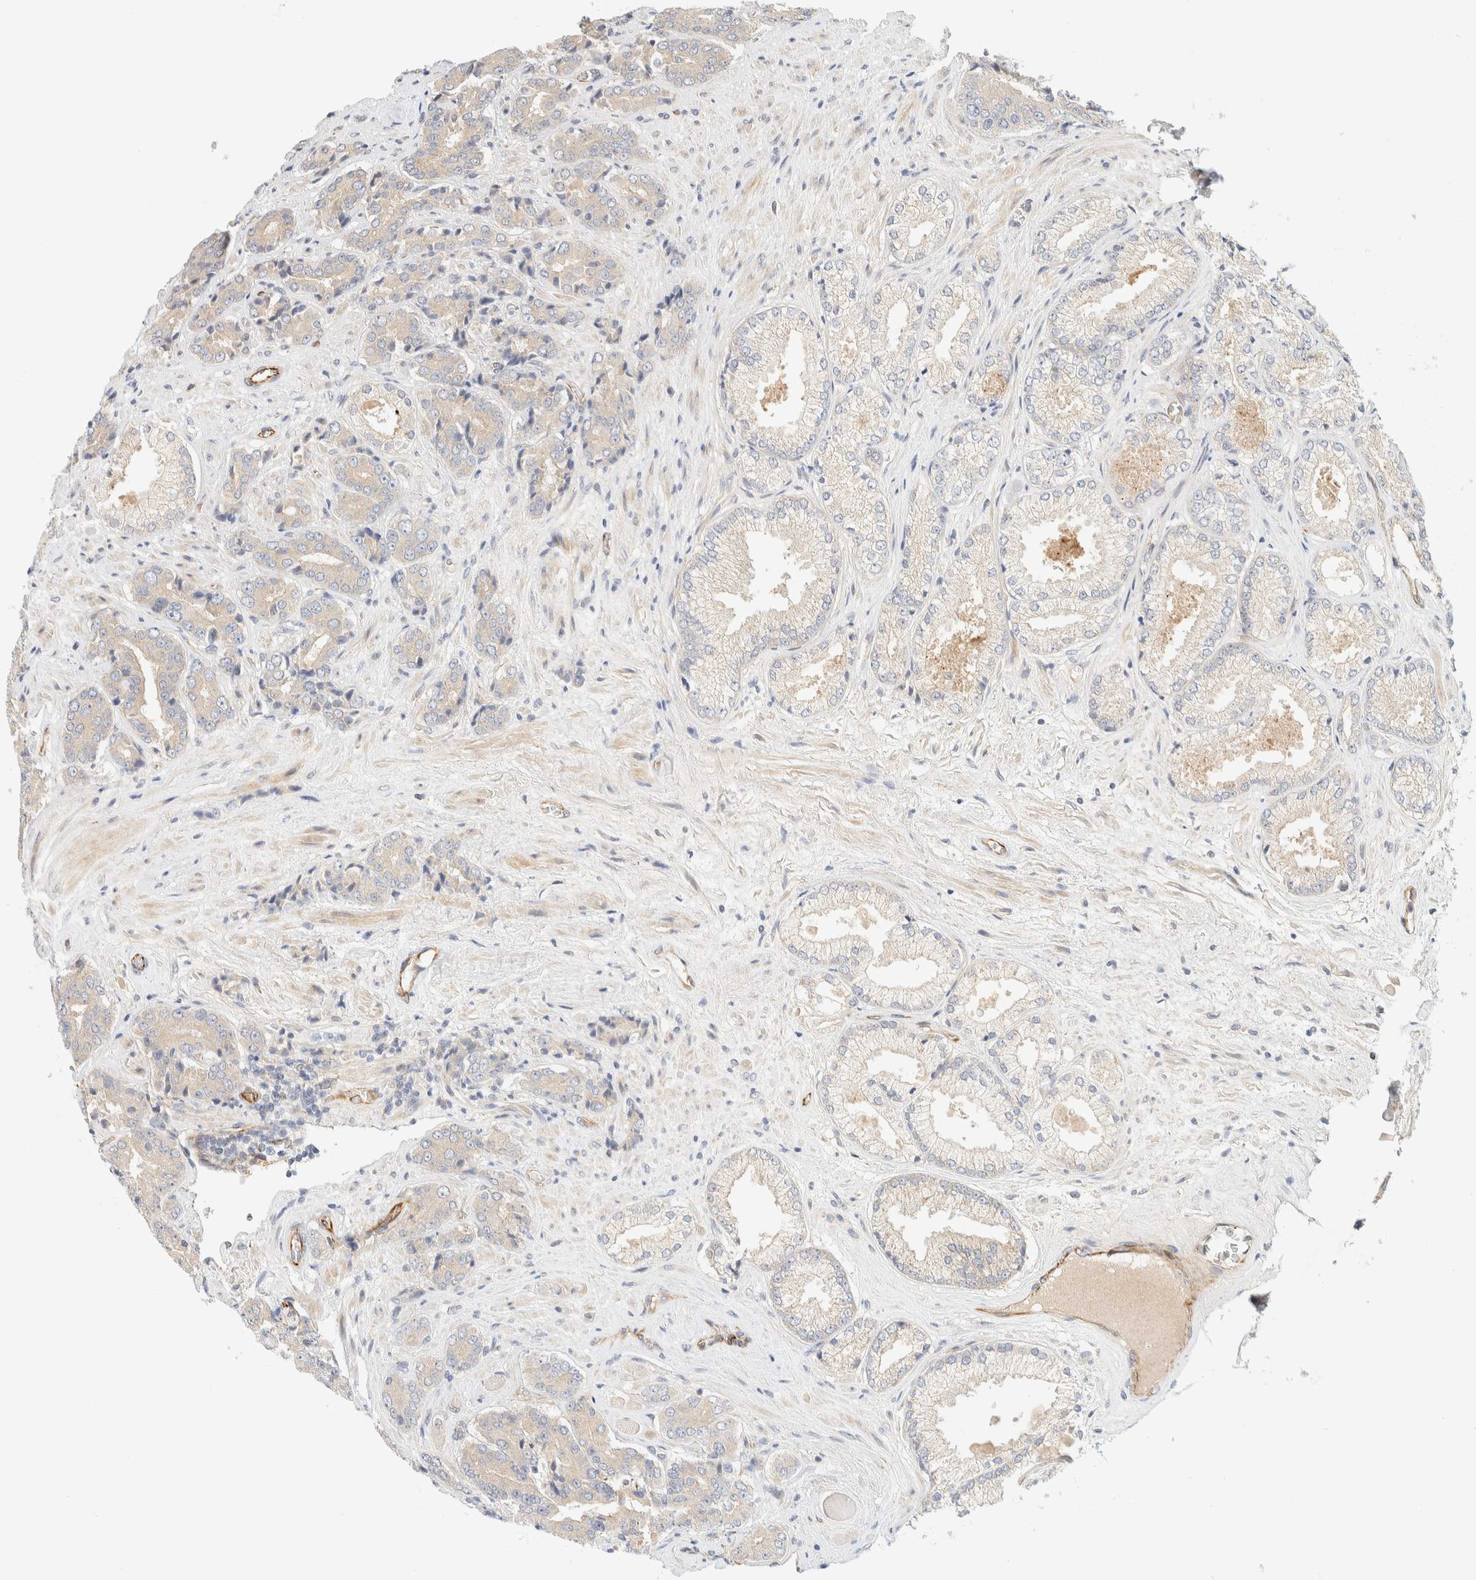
{"staining": {"intensity": "weak", "quantity": "25%-75%", "location": "cytoplasmic/membranous"}, "tissue": "prostate cancer", "cell_type": "Tumor cells", "image_type": "cancer", "snomed": [{"axis": "morphology", "description": "Adenocarcinoma, High grade"}, {"axis": "topography", "description": "Prostate"}], "caption": "DAB immunohistochemical staining of prostate cancer demonstrates weak cytoplasmic/membranous protein staining in about 25%-75% of tumor cells. Immunohistochemistry stains the protein of interest in brown and the nuclei are stained blue.", "gene": "FAT1", "patient": {"sex": "male", "age": 71}}